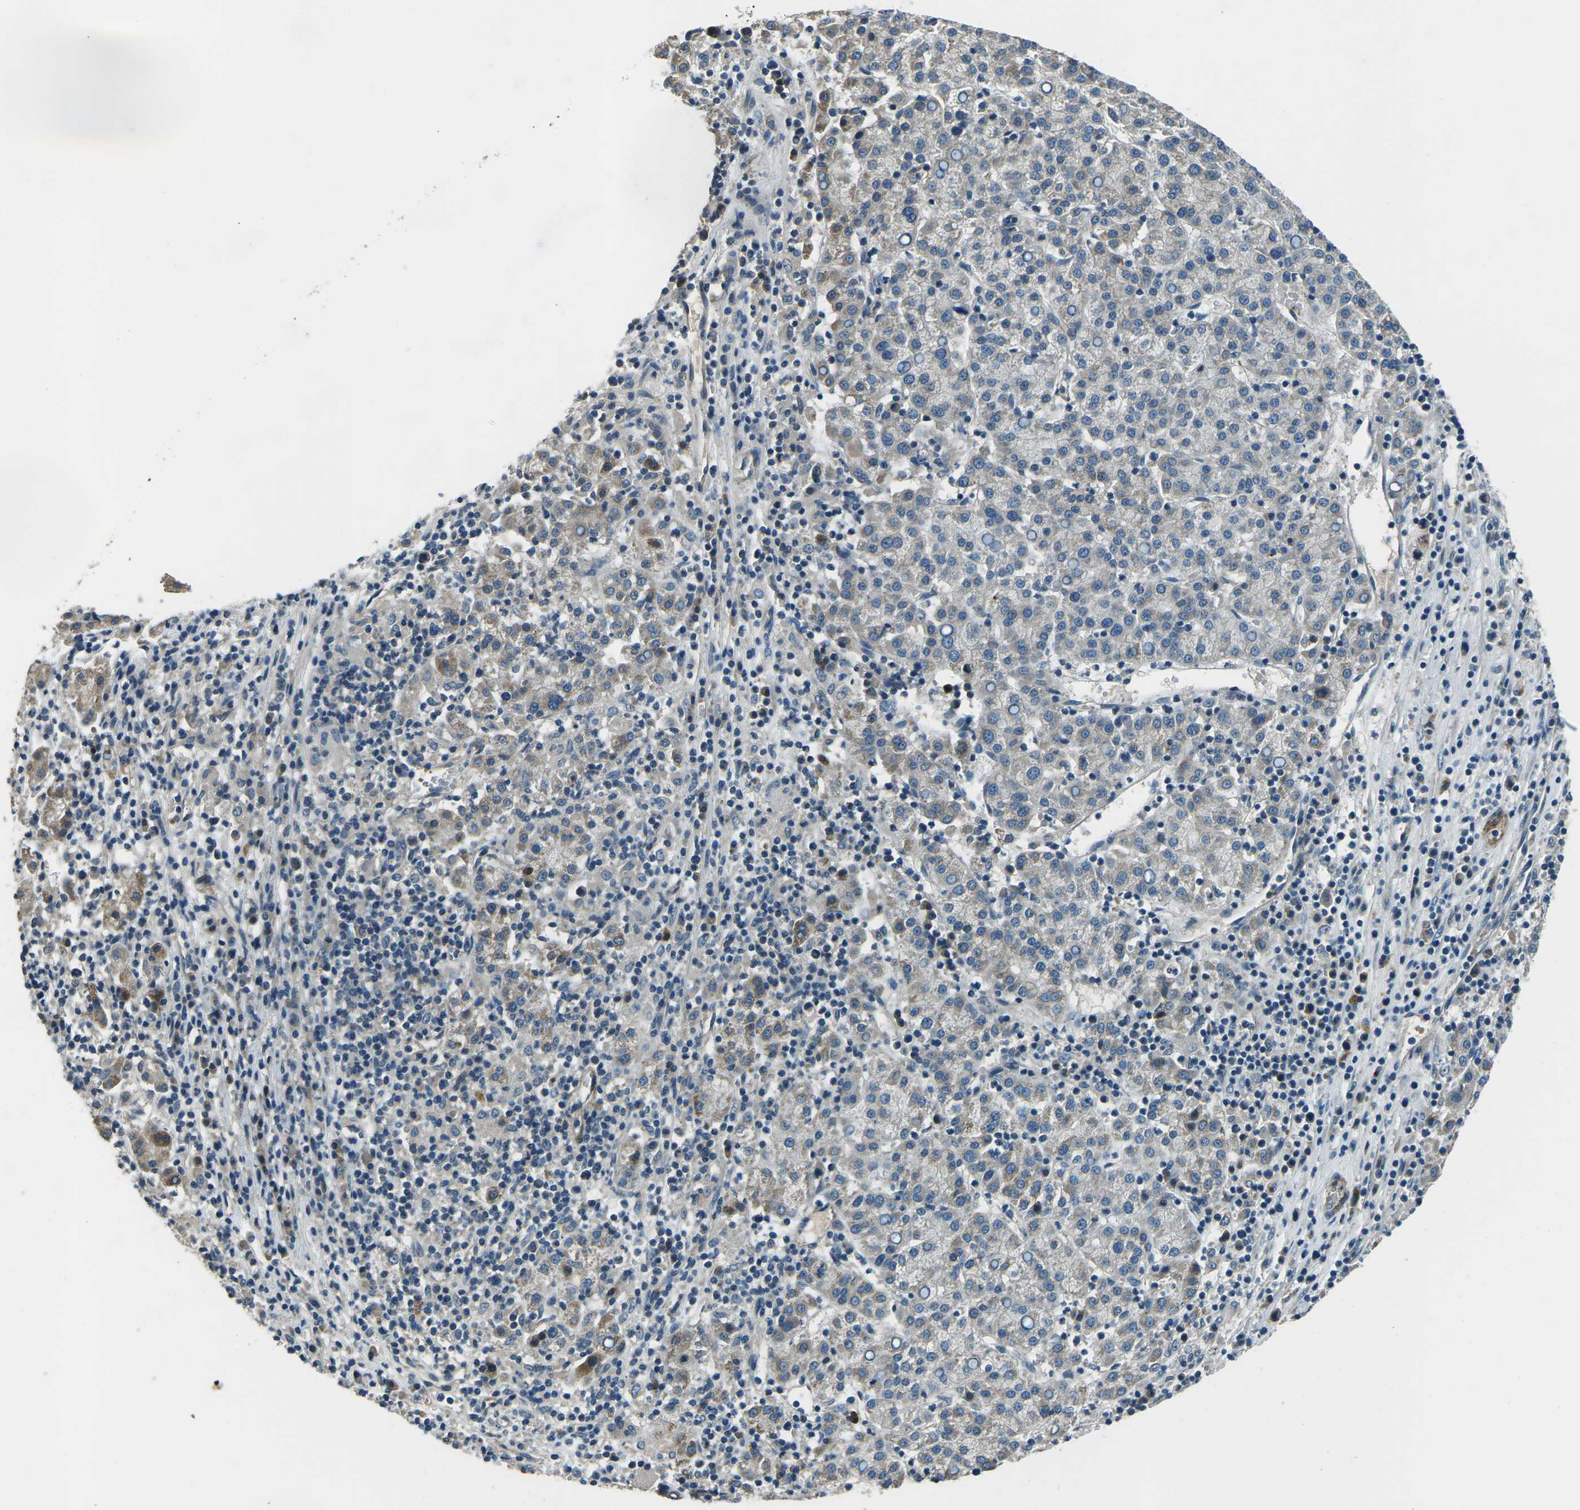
{"staining": {"intensity": "weak", "quantity": "<25%", "location": "cytoplasmic/membranous"}, "tissue": "liver cancer", "cell_type": "Tumor cells", "image_type": "cancer", "snomed": [{"axis": "morphology", "description": "Carcinoma, Hepatocellular, NOS"}, {"axis": "topography", "description": "Liver"}], "caption": "This is an immunohistochemistry micrograph of human liver hepatocellular carcinoma. There is no staining in tumor cells.", "gene": "AFAP1", "patient": {"sex": "female", "age": 58}}